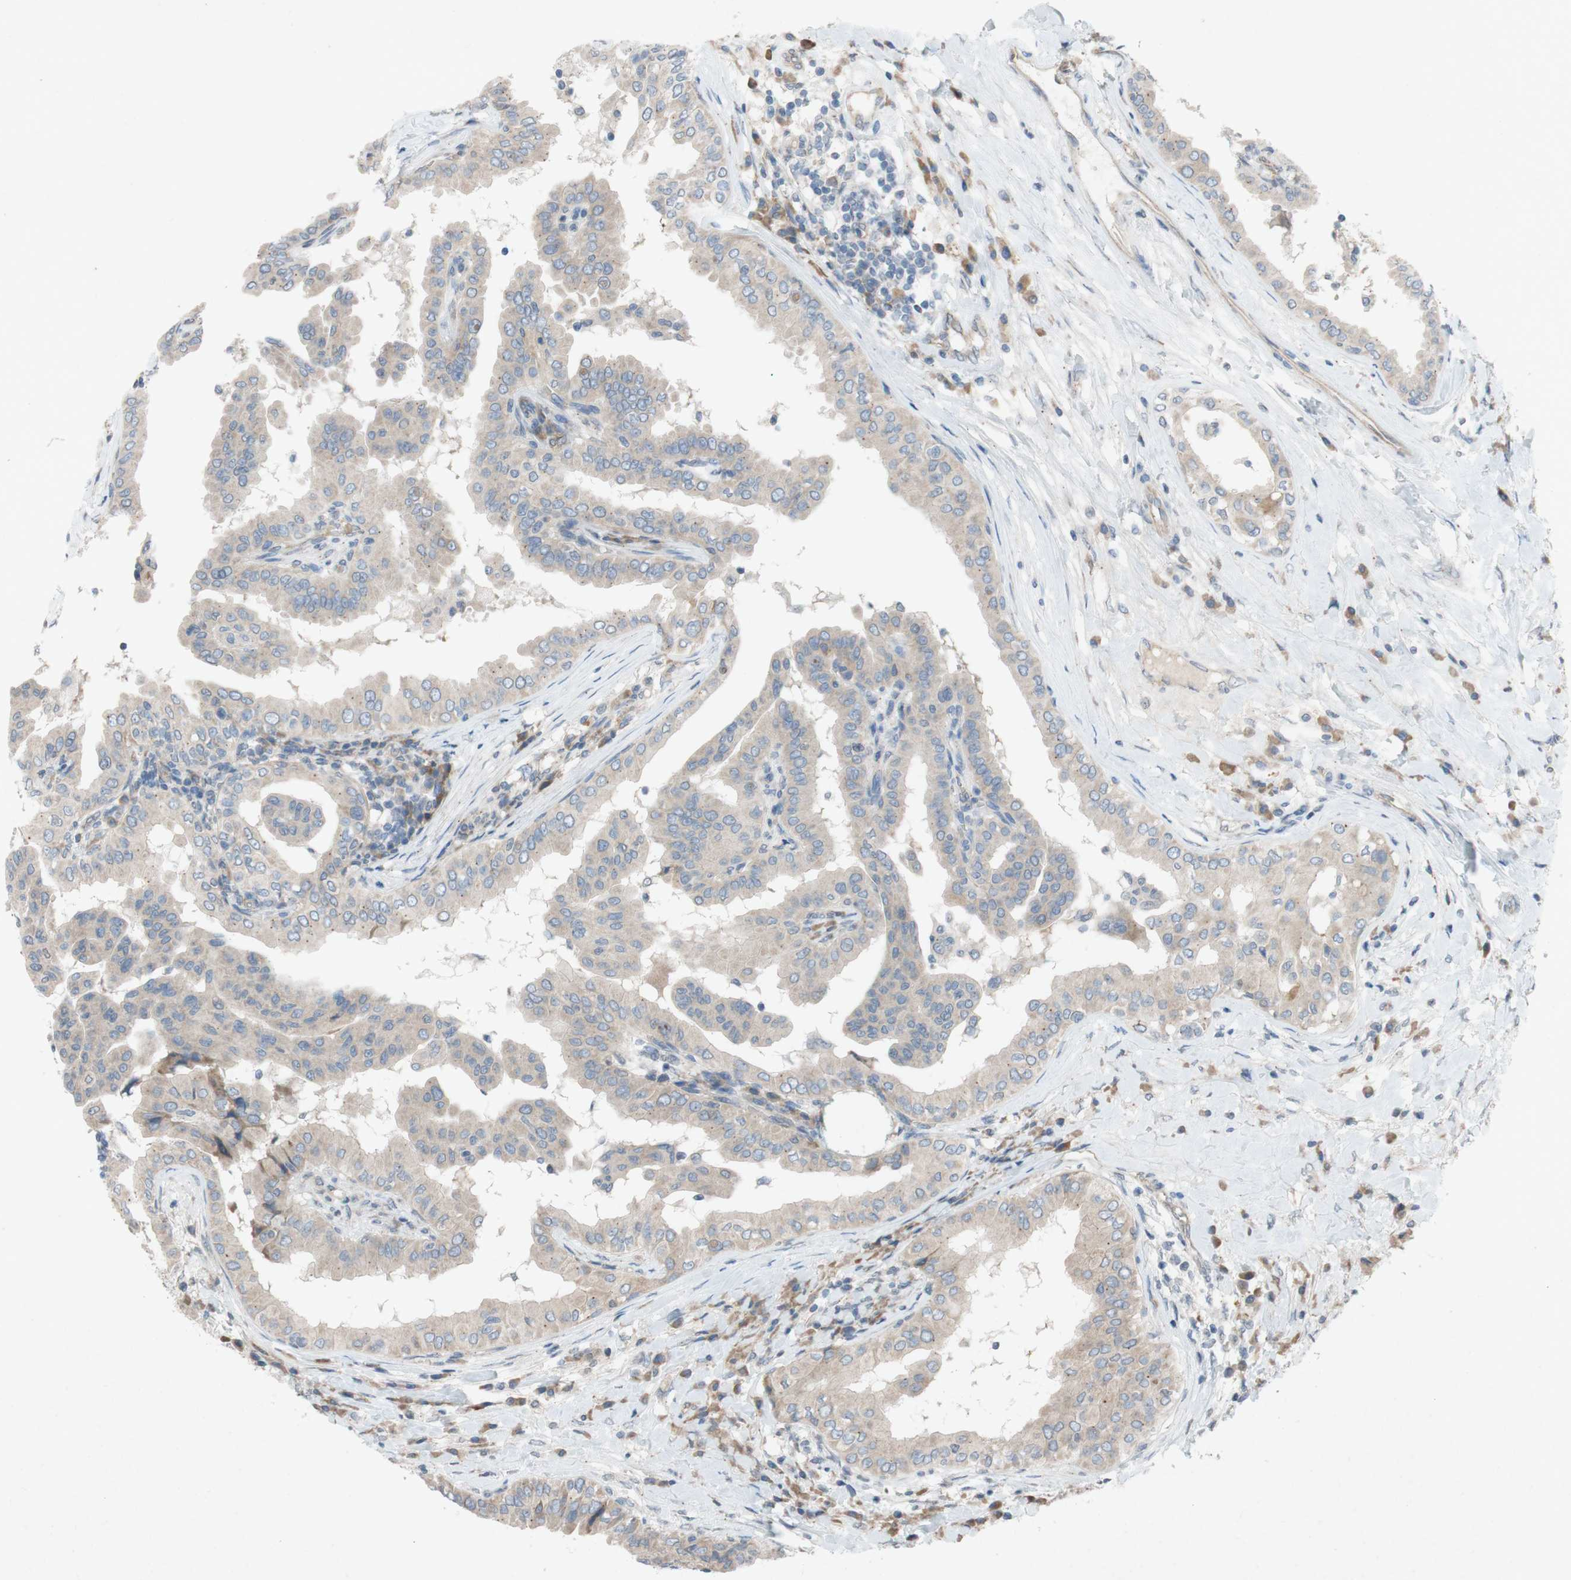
{"staining": {"intensity": "weak", "quantity": ">75%", "location": "cytoplasmic/membranous"}, "tissue": "thyroid cancer", "cell_type": "Tumor cells", "image_type": "cancer", "snomed": [{"axis": "morphology", "description": "Papillary adenocarcinoma, NOS"}, {"axis": "topography", "description": "Thyroid gland"}], "caption": "Immunohistochemical staining of thyroid cancer shows weak cytoplasmic/membranous protein expression in approximately >75% of tumor cells. Nuclei are stained in blue.", "gene": "ADD2", "patient": {"sex": "male", "age": 33}}